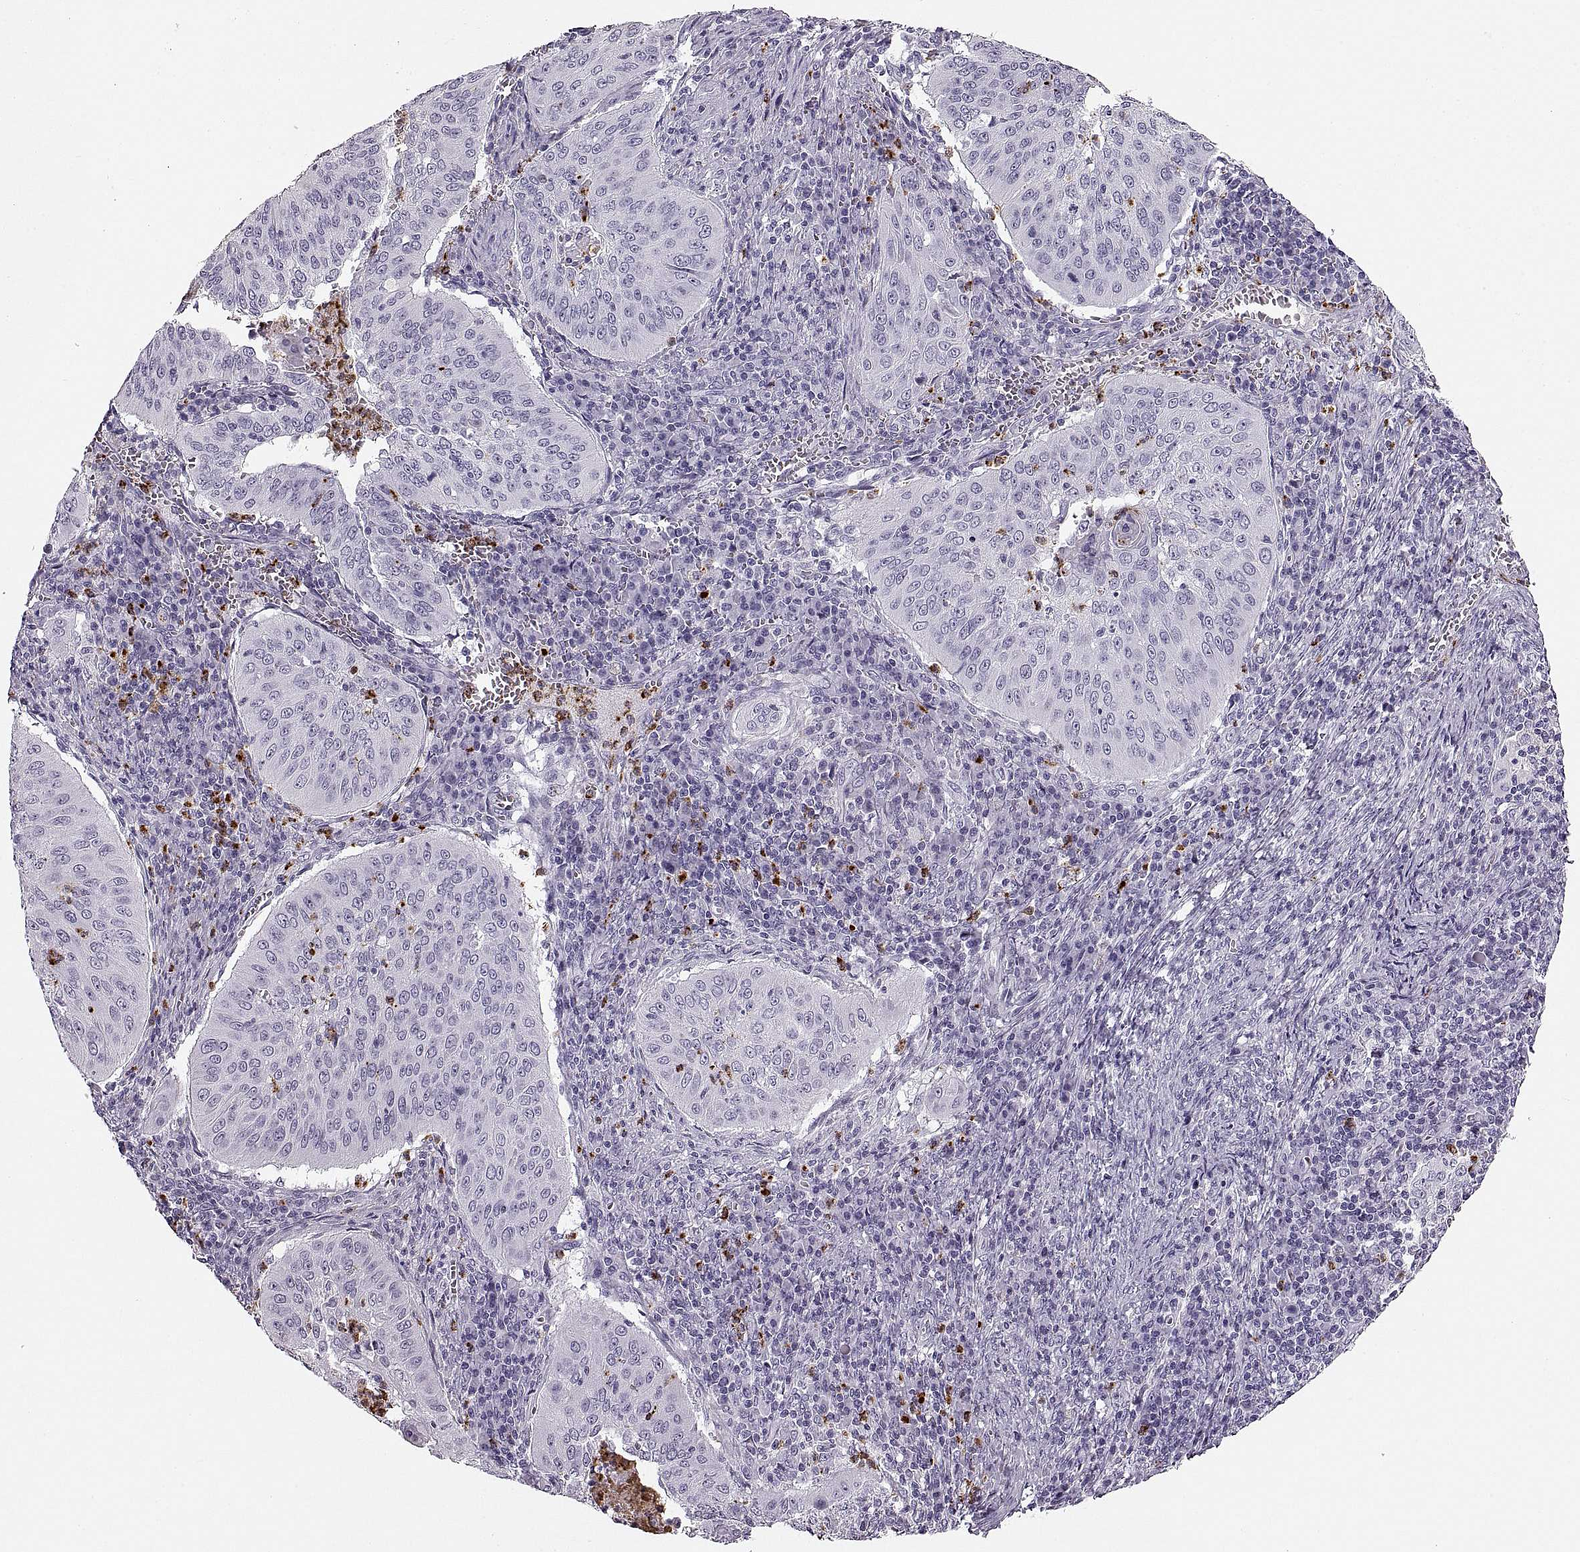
{"staining": {"intensity": "negative", "quantity": "none", "location": "none"}, "tissue": "cervical cancer", "cell_type": "Tumor cells", "image_type": "cancer", "snomed": [{"axis": "morphology", "description": "Squamous cell carcinoma, NOS"}, {"axis": "topography", "description": "Cervix"}], "caption": "IHC histopathology image of neoplastic tissue: cervical squamous cell carcinoma stained with DAB exhibits no significant protein expression in tumor cells. (DAB (3,3'-diaminobenzidine) IHC with hematoxylin counter stain).", "gene": "MILR1", "patient": {"sex": "female", "age": 39}}